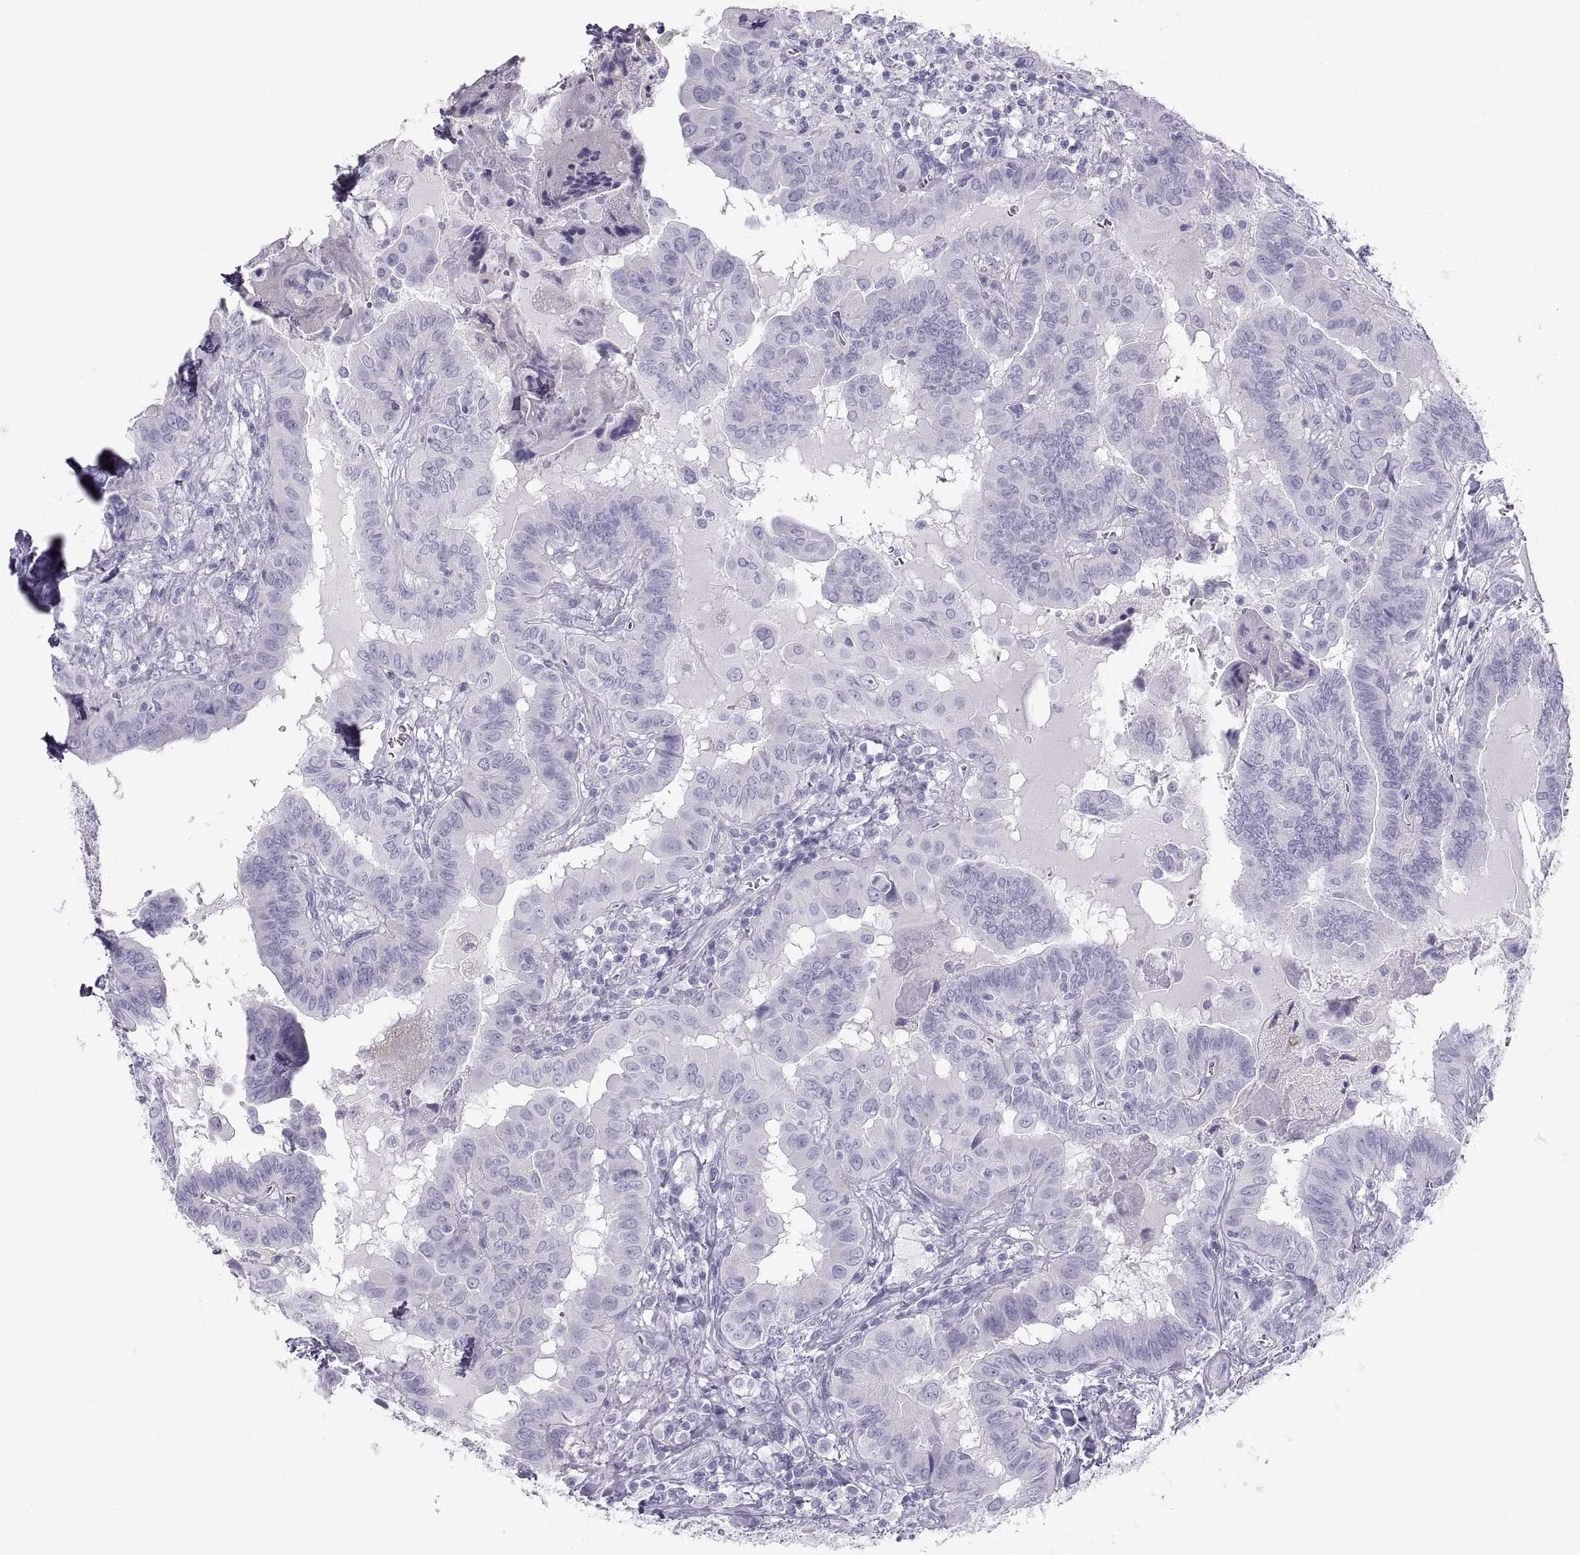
{"staining": {"intensity": "negative", "quantity": "none", "location": "none"}, "tissue": "thyroid cancer", "cell_type": "Tumor cells", "image_type": "cancer", "snomed": [{"axis": "morphology", "description": "Papillary adenocarcinoma, NOS"}, {"axis": "topography", "description": "Thyroid gland"}], "caption": "A high-resolution histopathology image shows immunohistochemistry (IHC) staining of thyroid papillary adenocarcinoma, which displays no significant expression in tumor cells.", "gene": "SEMG1", "patient": {"sex": "female", "age": 37}}